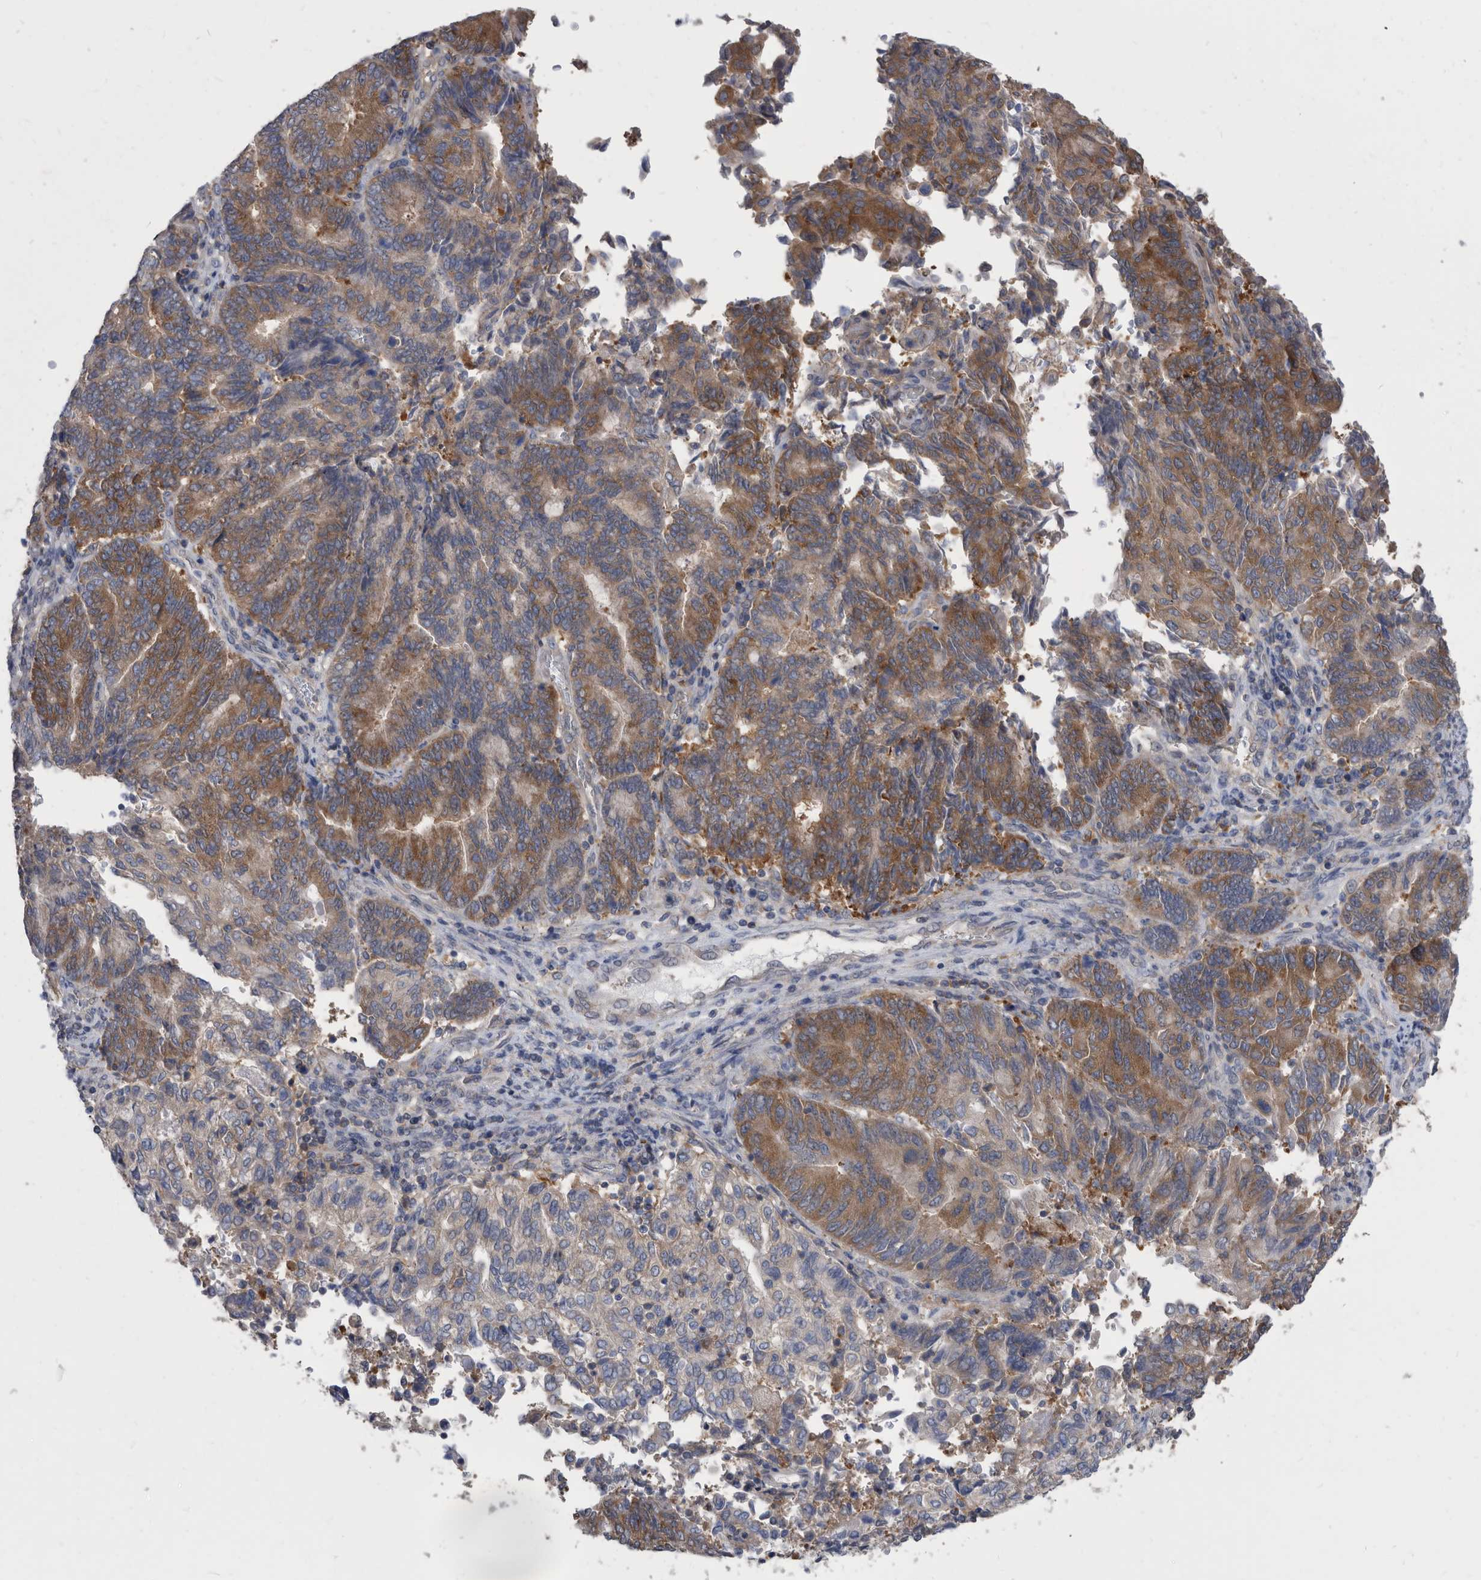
{"staining": {"intensity": "moderate", "quantity": ">75%", "location": "cytoplasmic/membranous"}, "tissue": "endometrial cancer", "cell_type": "Tumor cells", "image_type": "cancer", "snomed": [{"axis": "morphology", "description": "Adenocarcinoma, NOS"}, {"axis": "topography", "description": "Endometrium"}], "caption": "An image showing moderate cytoplasmic/membranous expression in approximately >75% of tumor cells in endometrial cancer (adenocarcinoma), as visualized by brown immunohistochemical staining.", "gene": "CCT4", "patient": {"sex": "female", "age": 80}}